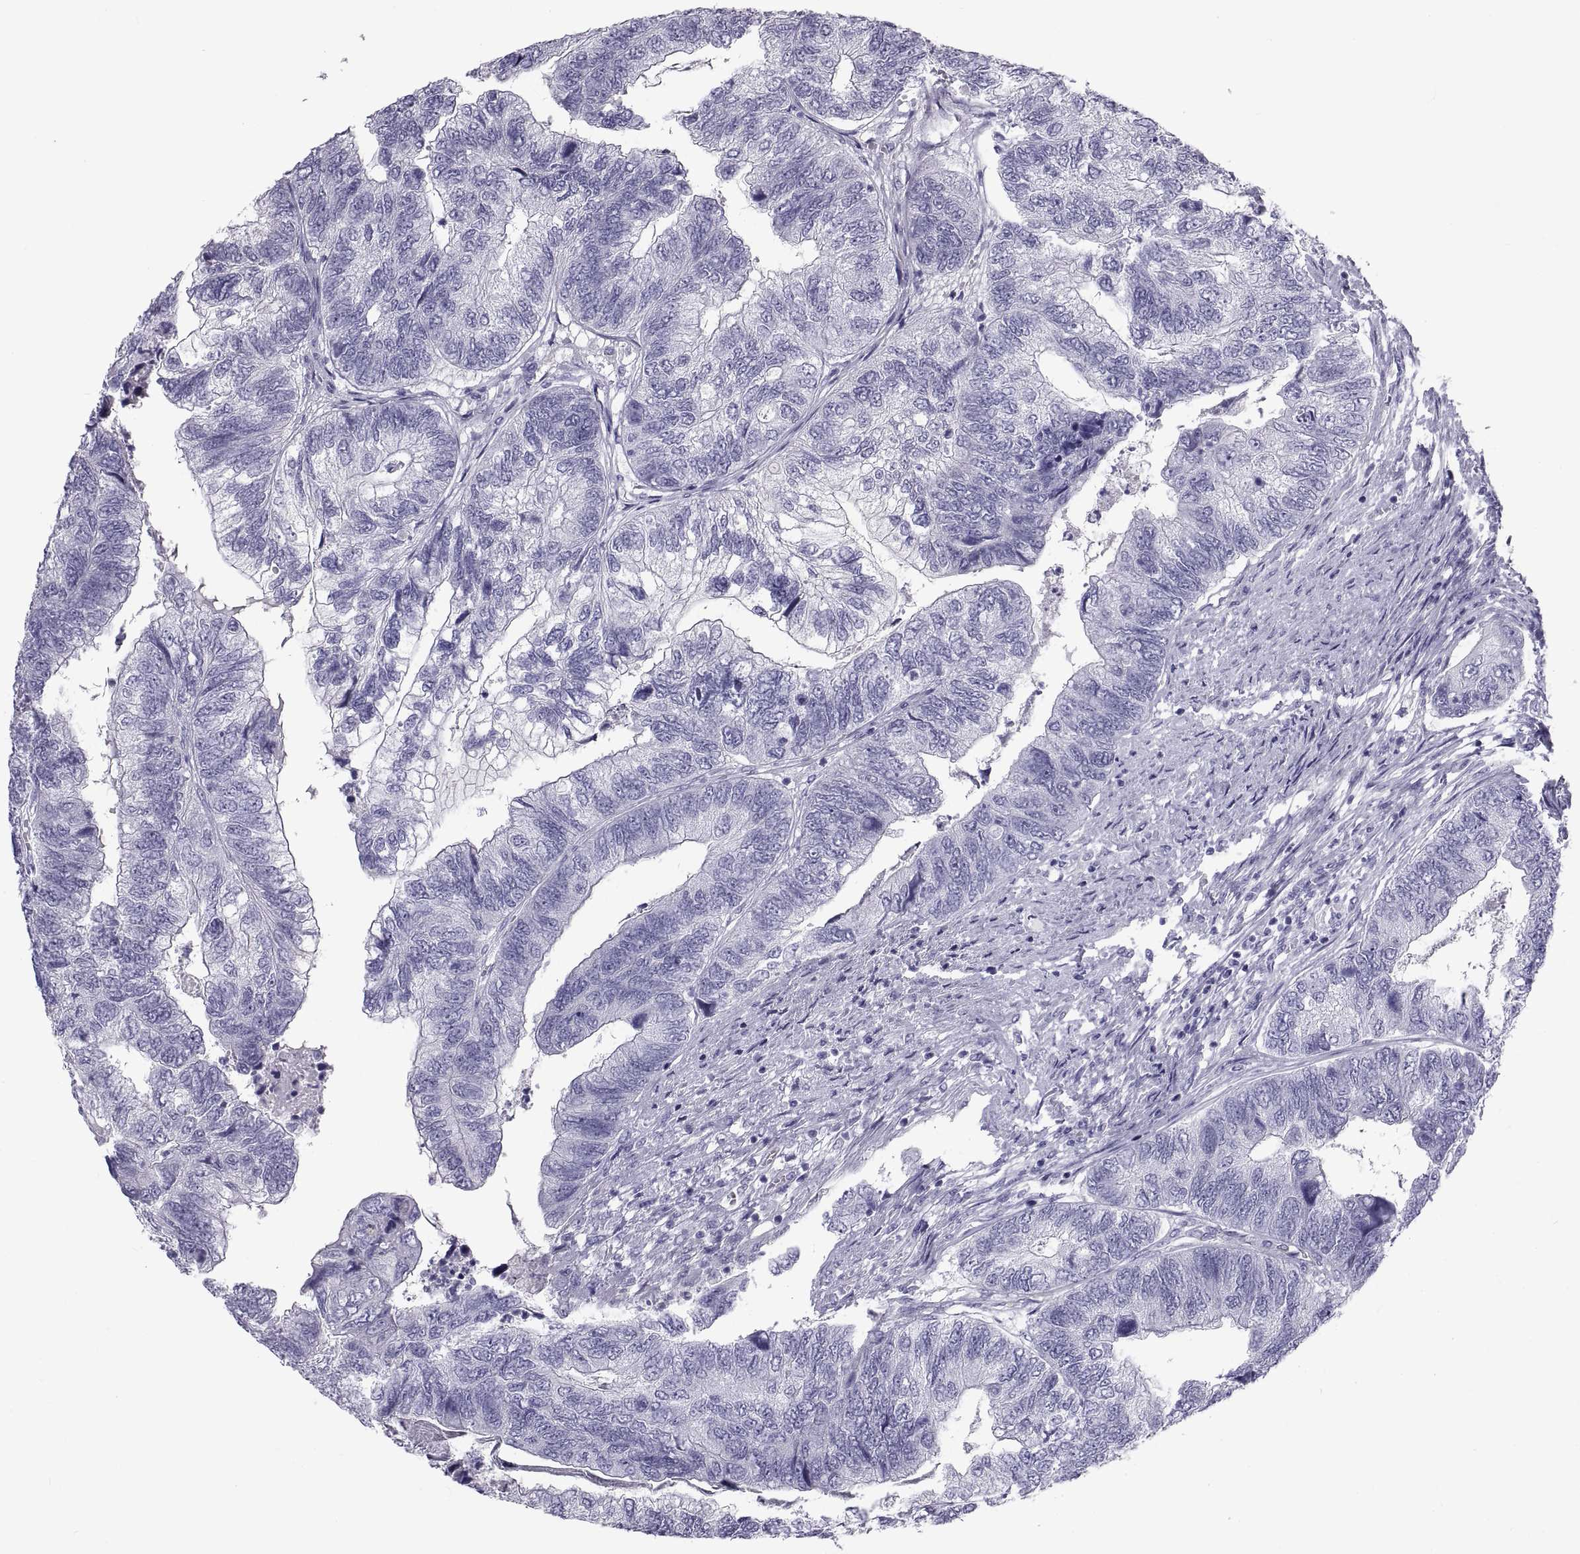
{"staining": {"intensity": "negative", "quantity": "none", "location": "none"}, "tissue": "colorectal cancer", "cell_type": "Tumor cells", "image_type": "cancer", "snomed": [{"axis": "morphology", "description": "Adenocarcinoma, NOS"}, {"axis": "topography", "description": "Colon"}], "caption": "A high-resolution image shows immunohistochemistry (IHC) staining of colorectal adenocarcinoma, which shows no significant positivity in tumor cells.", "gene": "NPTX2", "patient": {"sex": "female", "age": 67}}